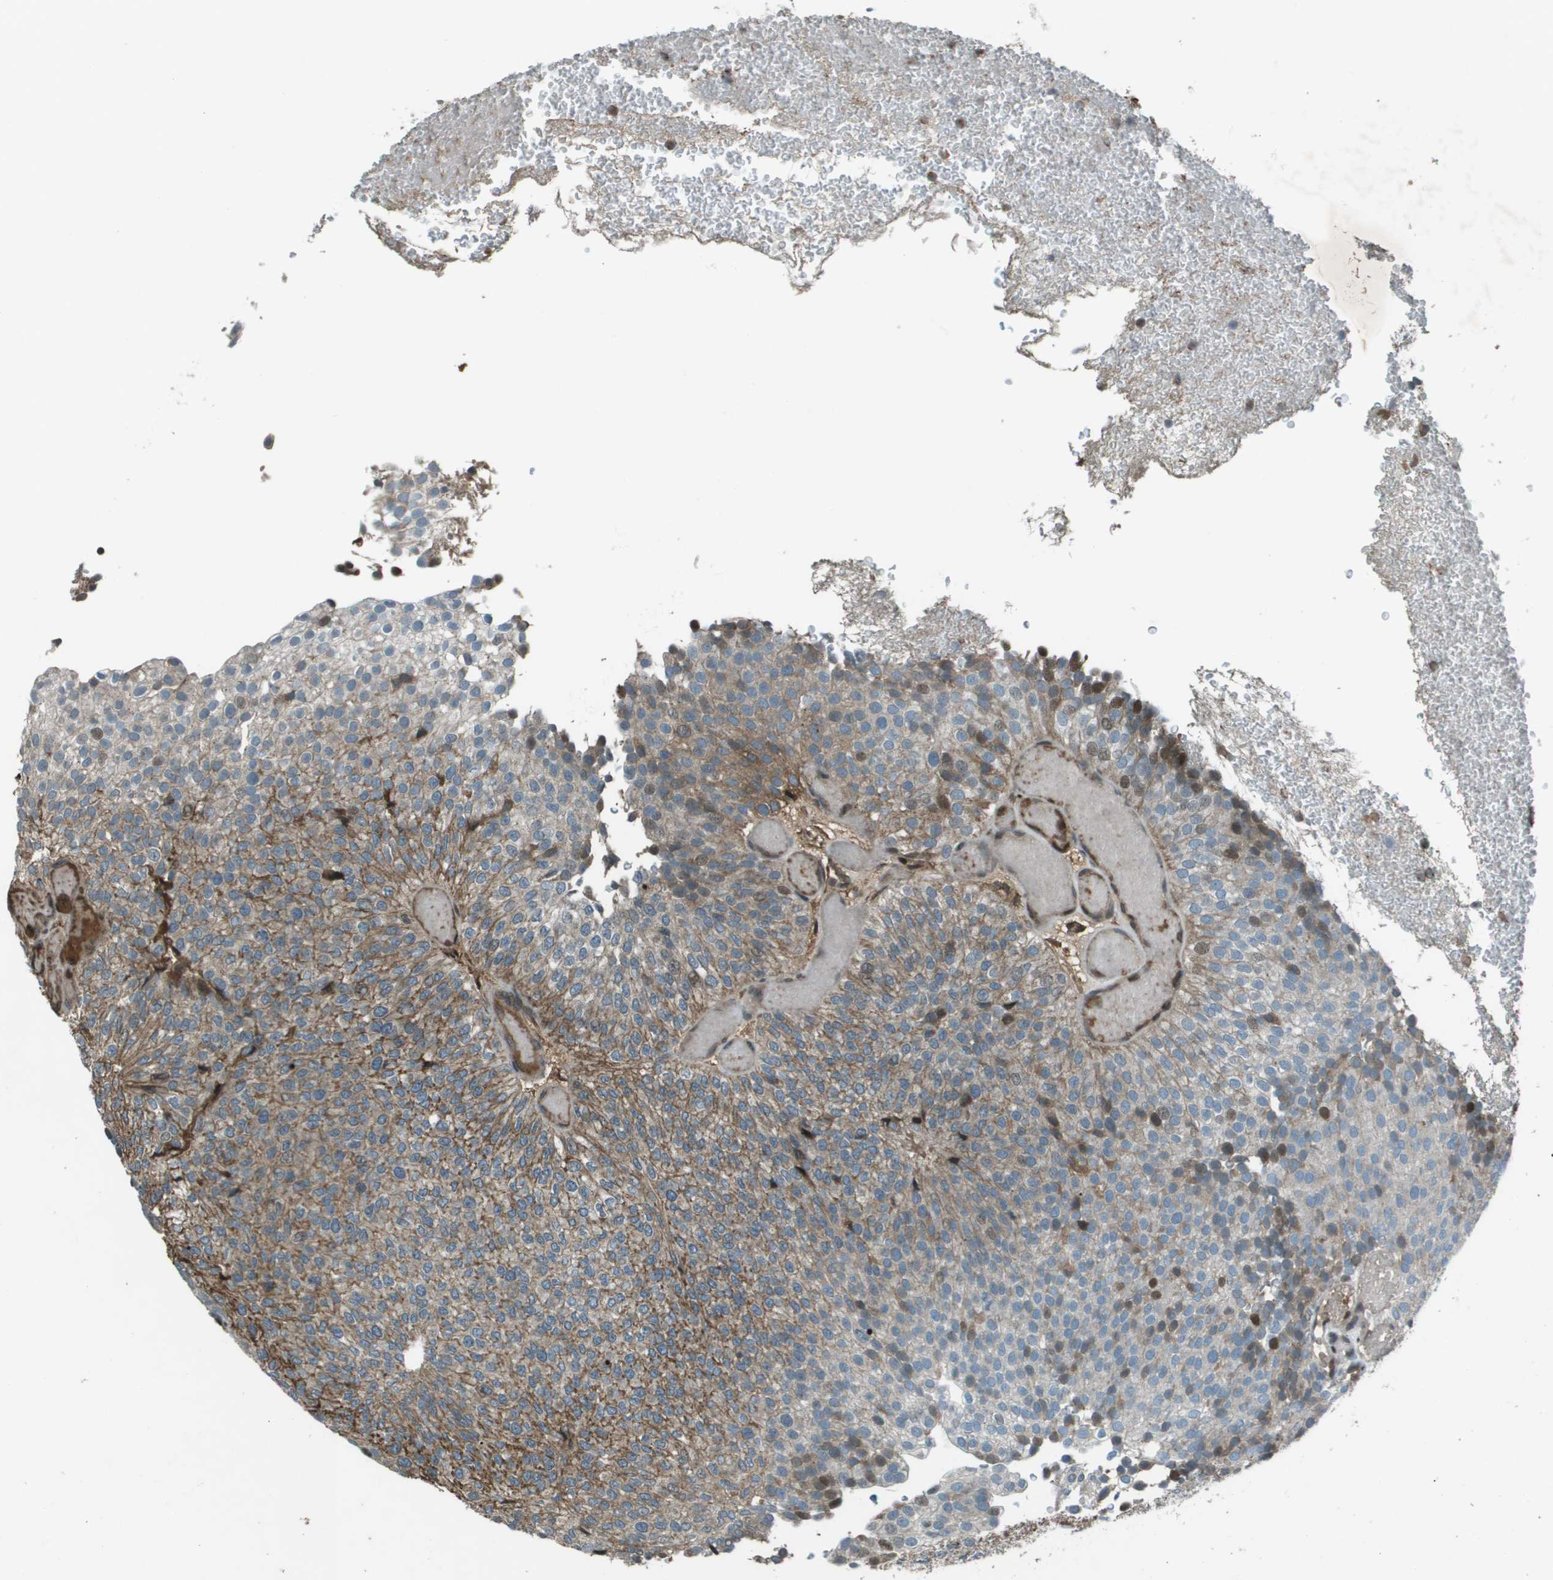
{"staining": {"intensity": "moderate", "quantity": ">75%", "location": "cytoplasmic/membranous,nuclear"}, "tissue": "urothelial cancer", "cell_type": "Tumor cells", "image_type": "cancer", "snomed": [{"axis": "morphology", "description": "Urothelial carcinoma, Low grade"}, {"axis": "topography", "description": "Urinary bladder"}], "caption": "Approximately >75% of tumor cells in human urothelial cancer demonstrate moderate cytoplasmic/membranous and nuclear protein positivity as visualized by brown immunohistochemical staining.", "gene": "CXCL12", "patient": {"sex": "male", "age": 78}}